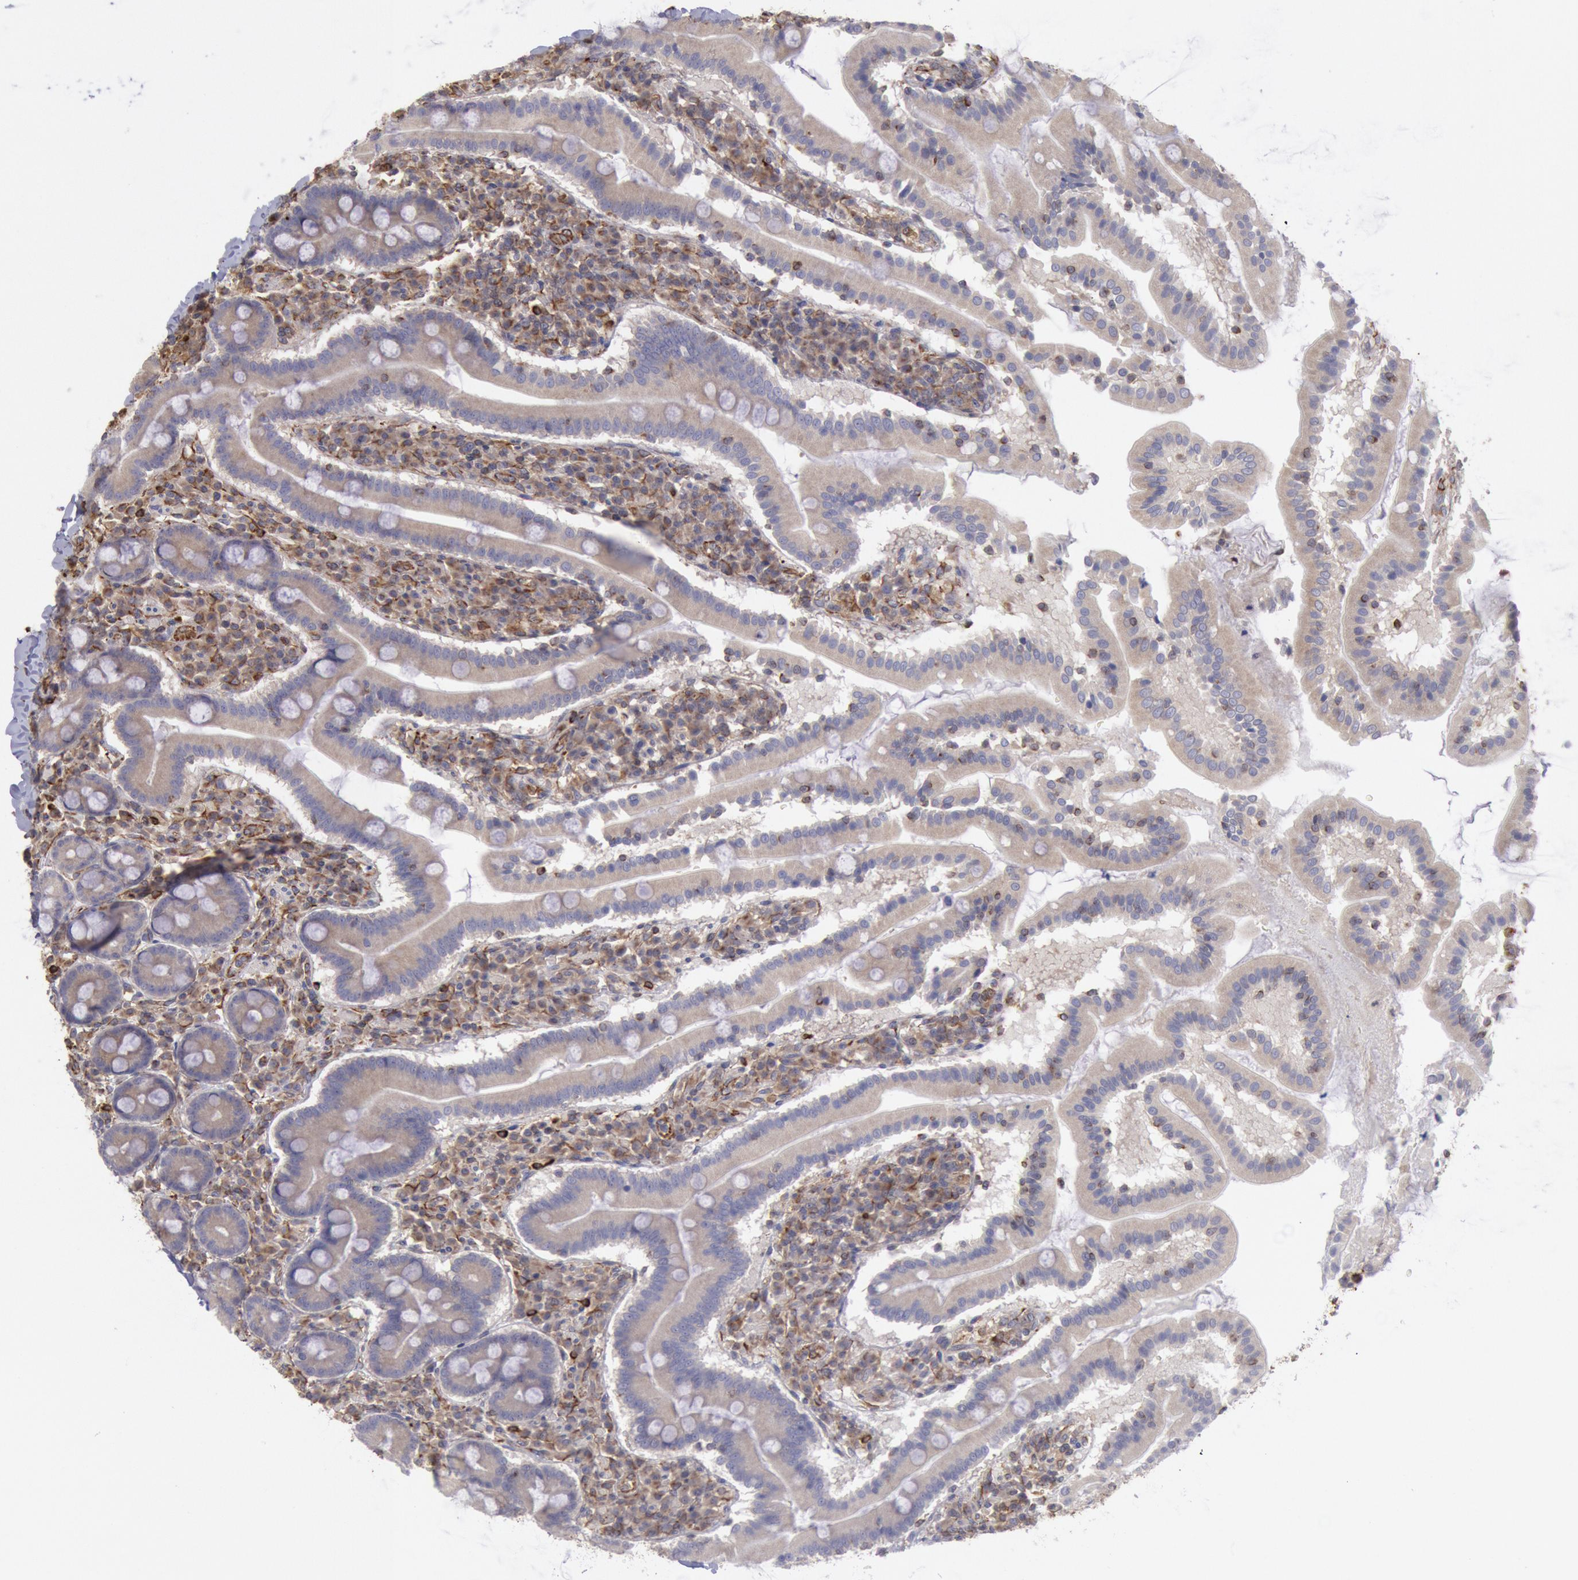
{"staining": {"intensity": "weak", "quantity": ">75%", "location": "cytoplasmic/membranous"}, "tissue": "duodenum", "cell_type": "Glandular cells", "image_type": "normal", "snomed": [{"axis": "morphology", "description": "Normal tissue, NOS"}, {"axis": "topography", "description": "Duodenum"}], "caption": "The micrograph demonstrates a brown stain indicating the presence of a protein in the cytoplasmic/membranous of glandular cells in duodenum. (DAB (3,3'-diaminobenzidine) IHC with brightfield microscopy, high magnification).", "gene": "RNF139", "patient": {"sex": "male", "age": 50}}